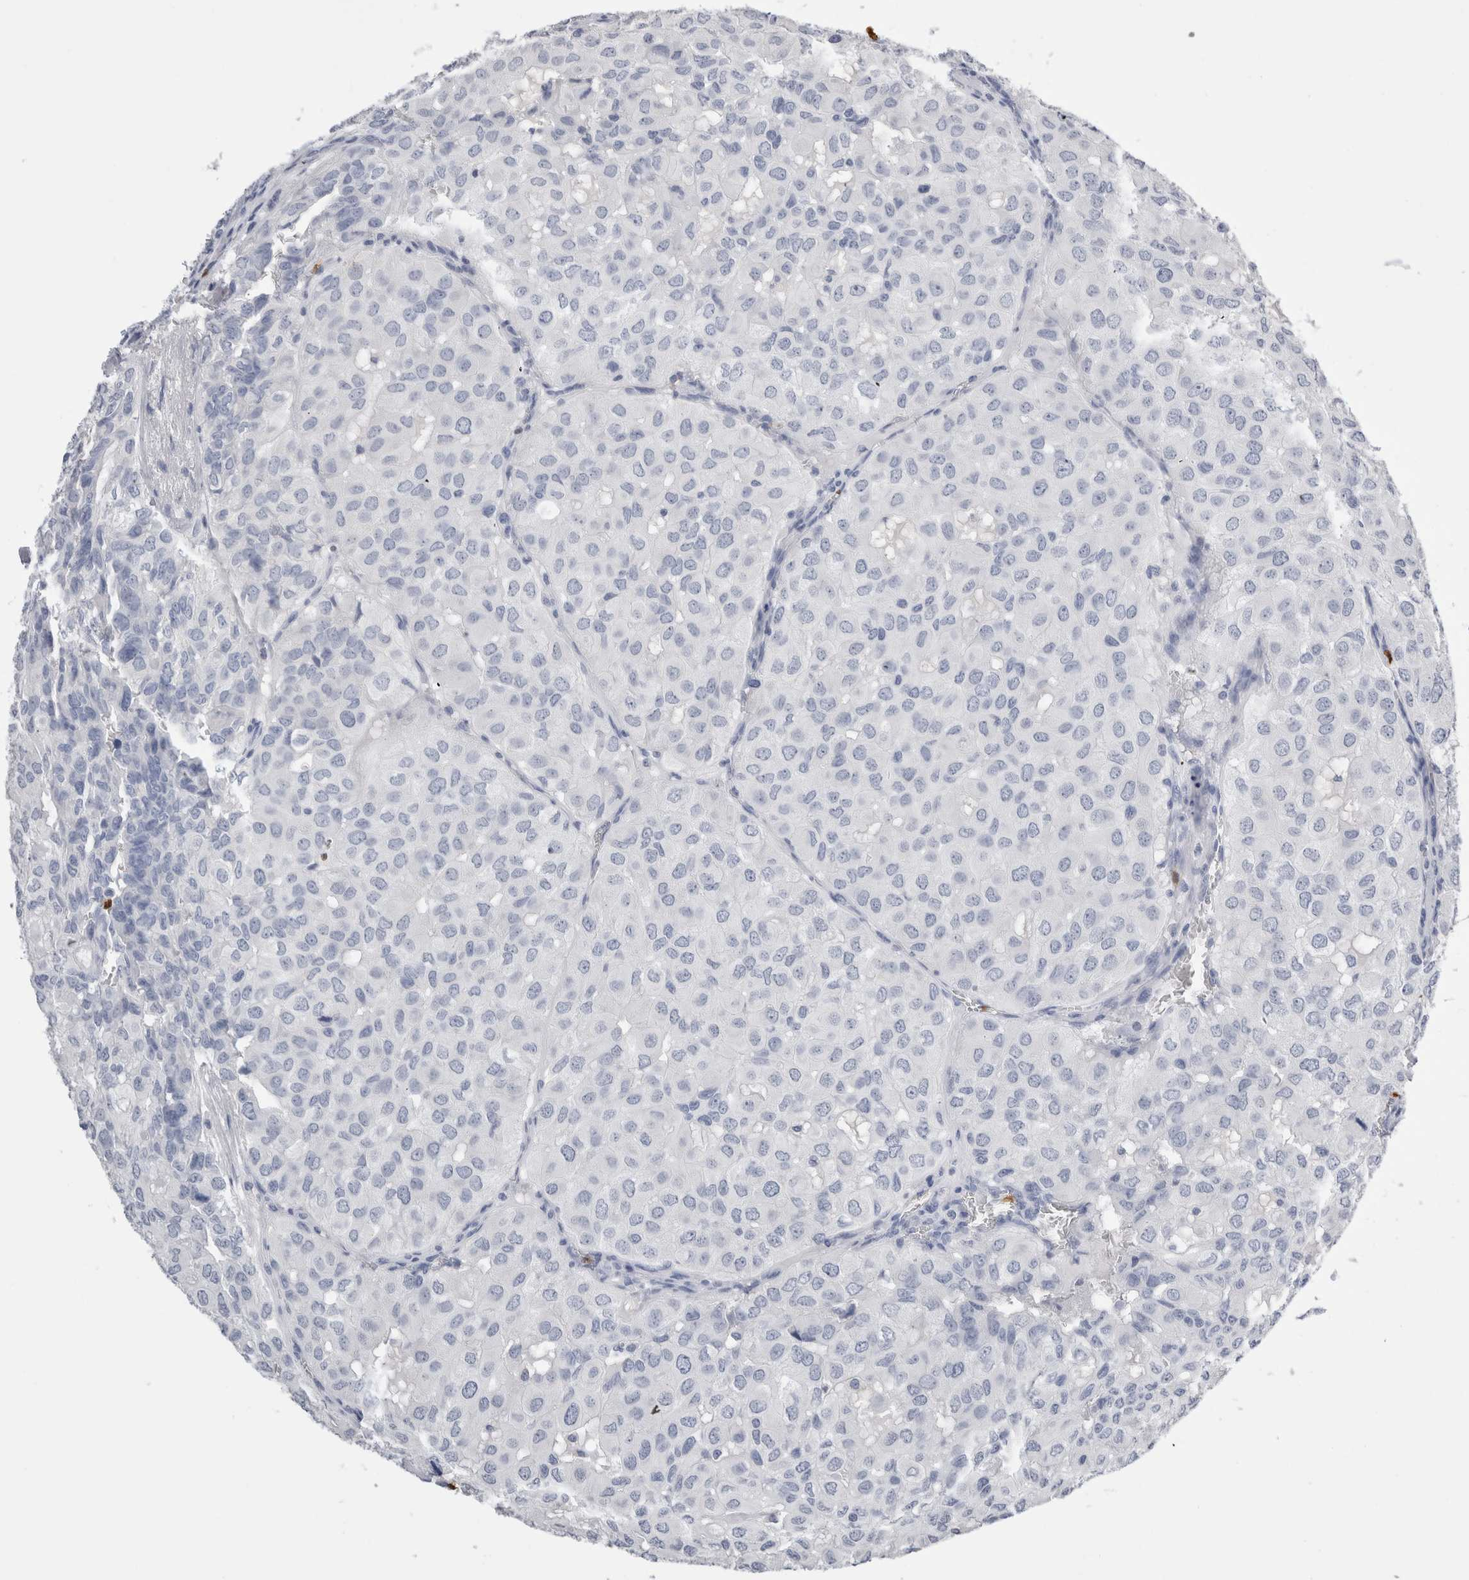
{"staining": {"intensity": "negative", "quantity": "none", "location": "none"}, "tissue": "head and neck cancer", "cell_type": "Tumor cells", "image_type": "cancer", "snomed": [{"axis": "morphology", "description": "Adenocarcinoma, NOS"}, {"axis": "topography", "description": "Salivary gland, NOS"}, {"axis": "topography", "description": "Head-Neck"}], "caption": "Photomicrograph shows no protein positivity in tumor cells of head and neck cancer (adenocarcinoma) tissue.", "gene": "S100A12", "patient": {"sex": "female", "age": 76}}